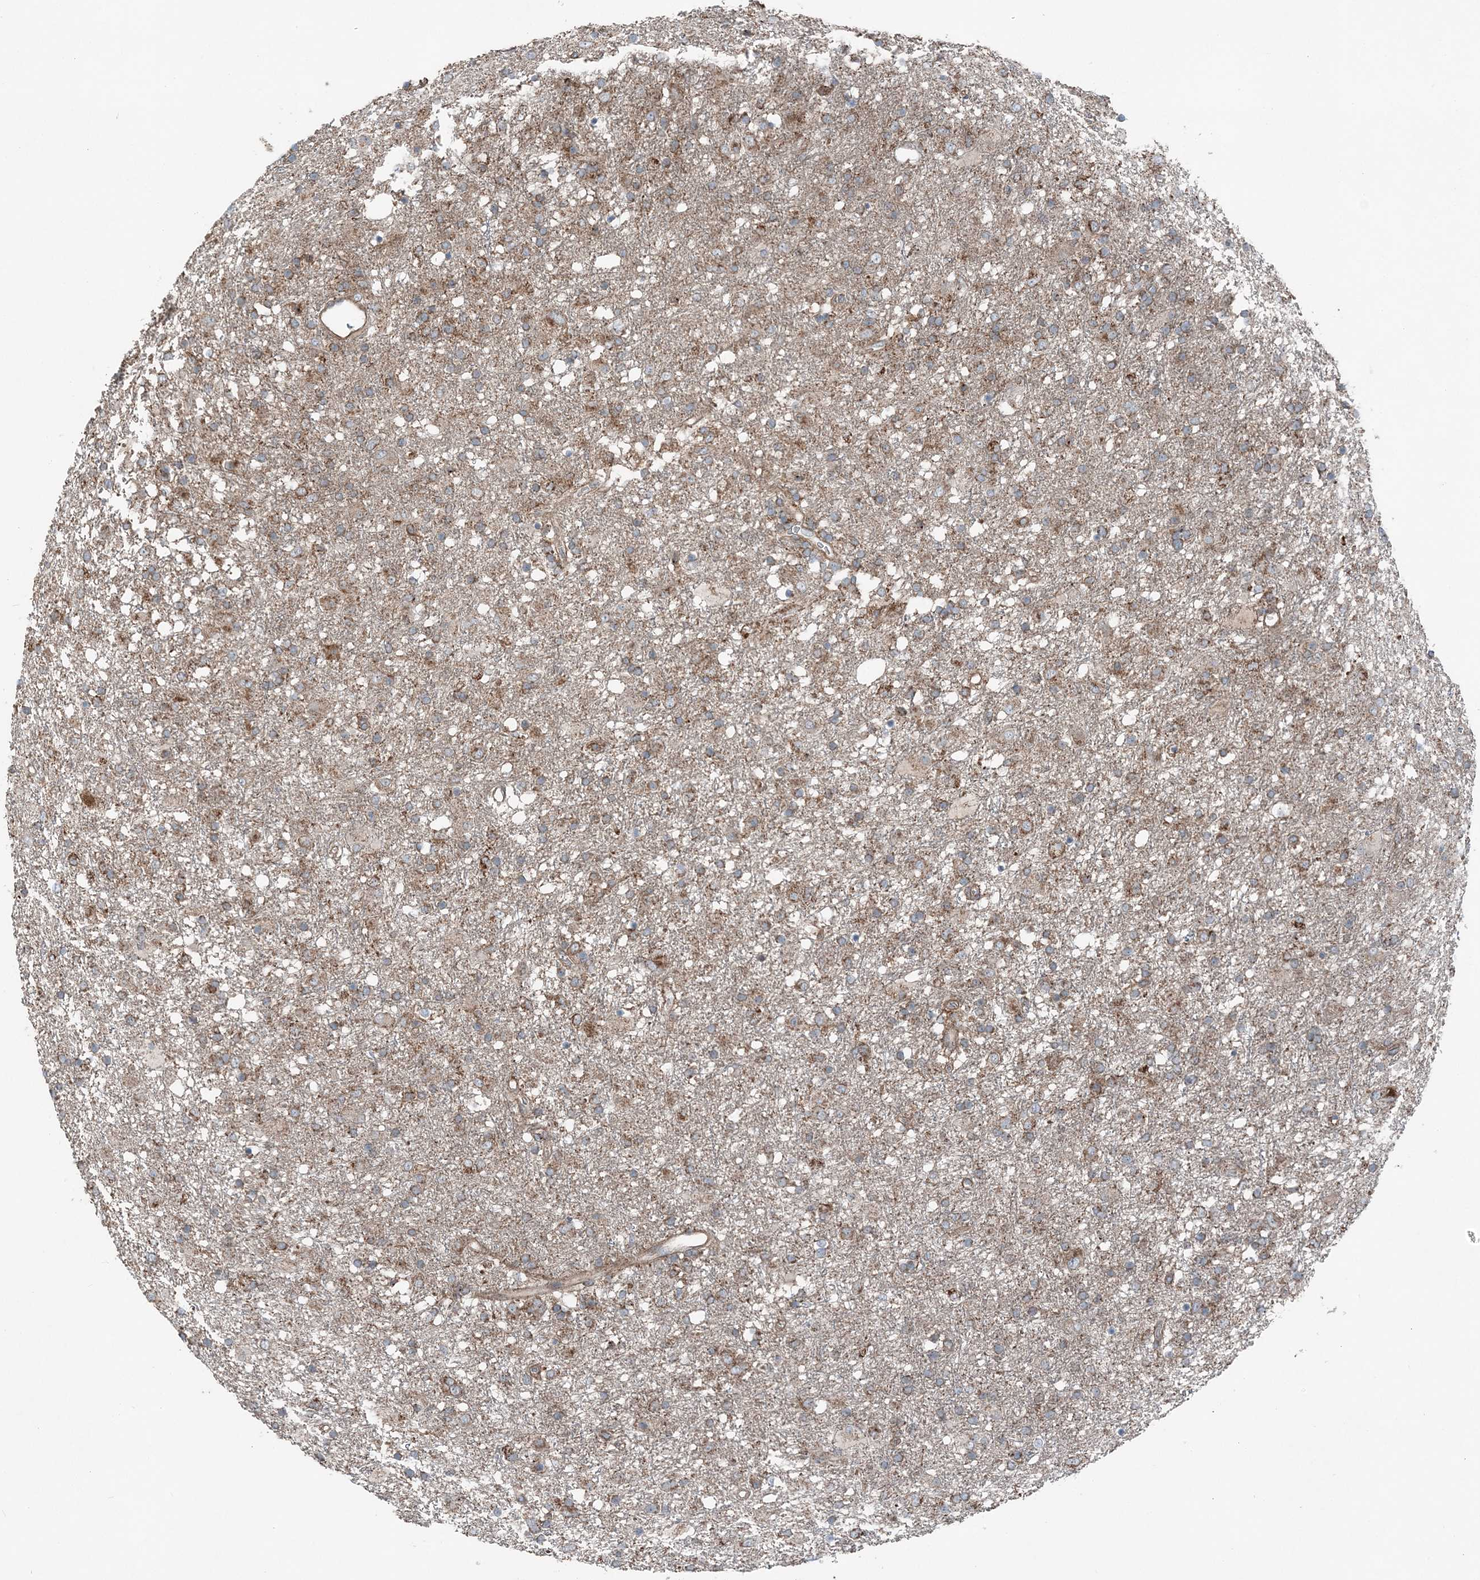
{"staining": {"intensity": "moderate", "quantity": ">75%", "location": "cytoplasmic/membranous"}, "tissue": "glioma", "cell_type": "Tumor cells", "image_type": "cancer", "snomed": [{"axis": "morphology", "description": "Glioma, malignant, Low grade"}, {"axis": "topography", "description": "Brain"}], "caption": "This is an image of immunohistochemistry staining of malignant glioma (low-grade), which shows moderate staining in the cytoplasmic/membranous of tumor cells.", "gene": "KY", "patient": {"sex": "male", "age": 65}}